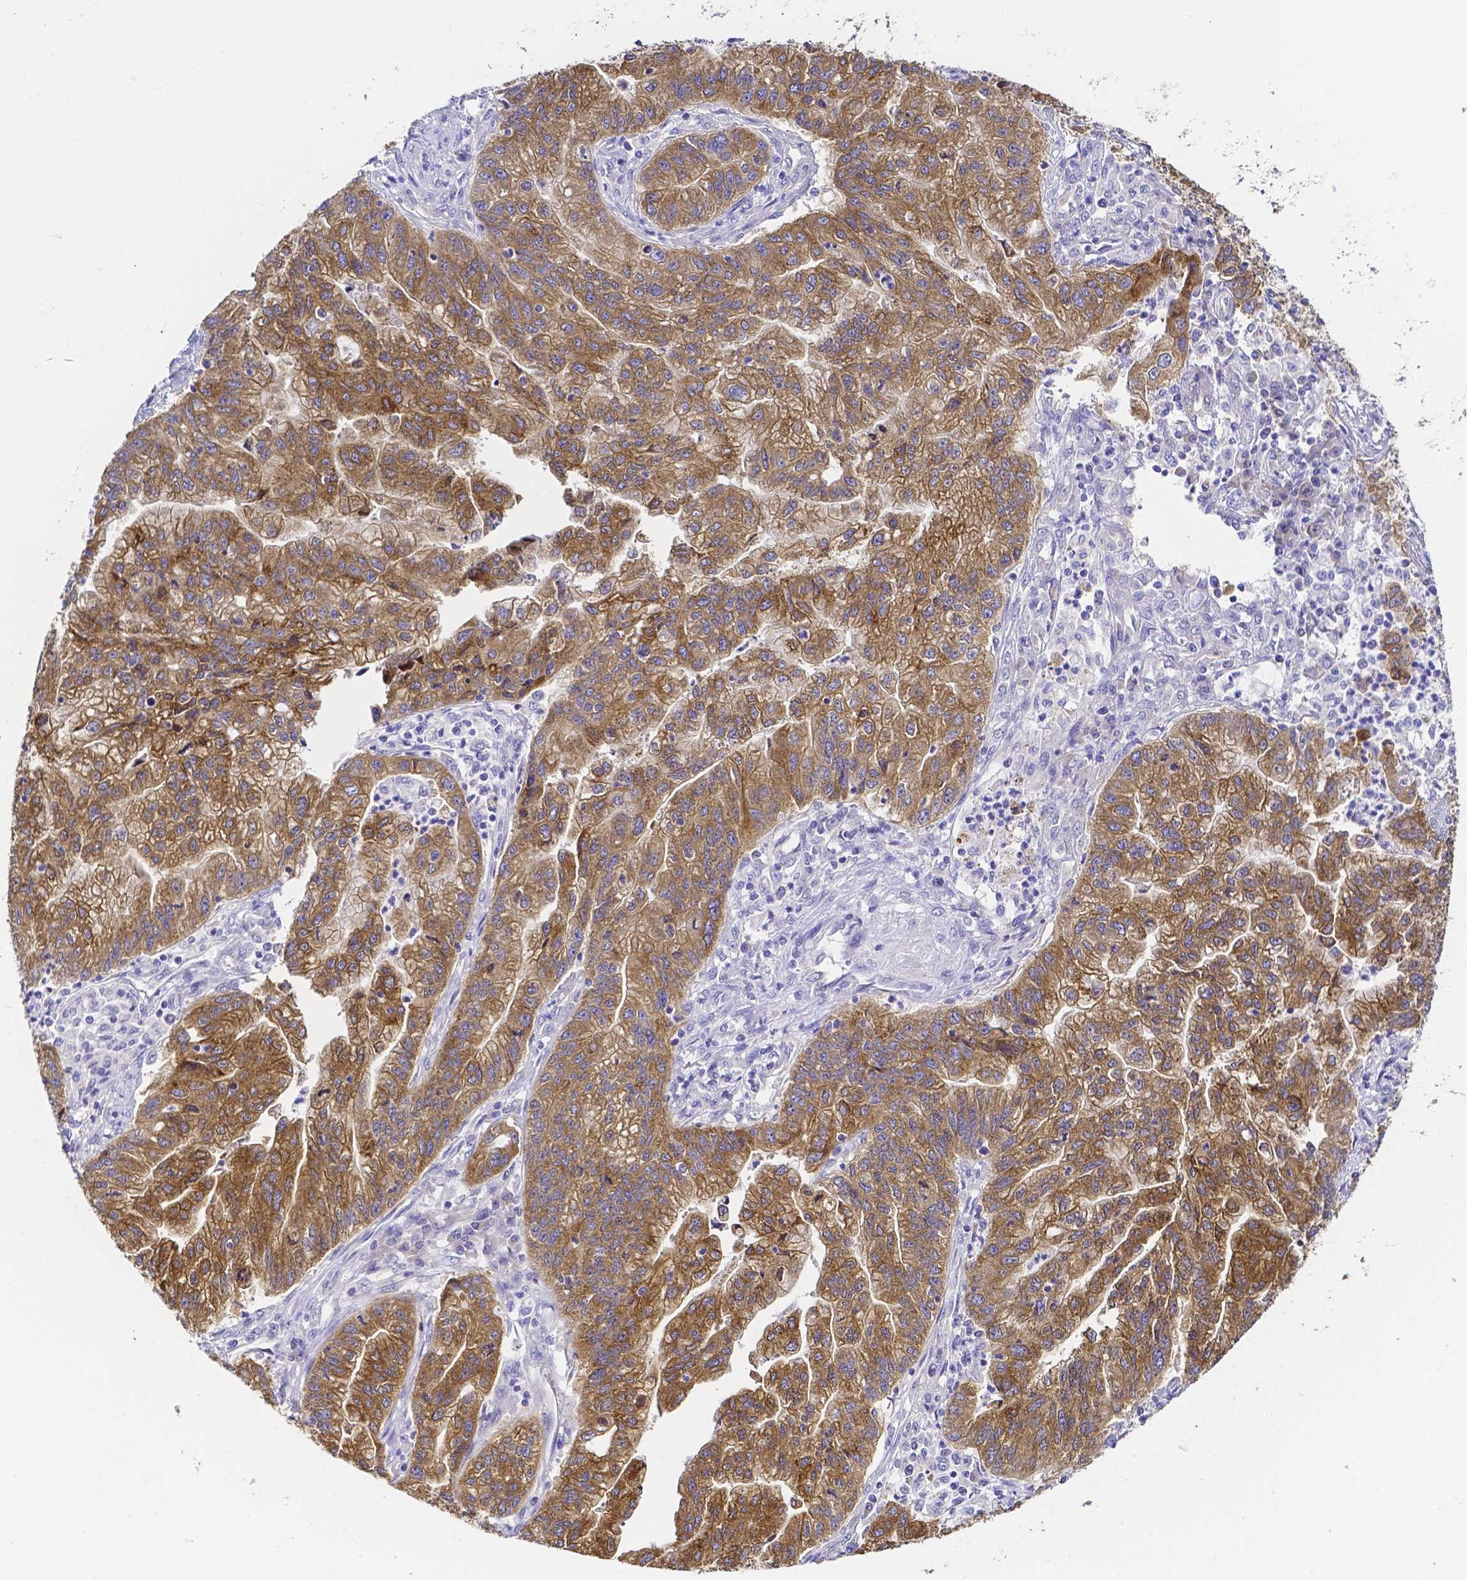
{"staining": {"intensity": "moderate", "quantity": ">75%", "location": "cytoplasmic/membranous"}, "tissue": "stomach cancer", "cell_type": "Tumor cells", "image_type": "cancer", "snomed": [{"axis": "morphology", "description": "Adenocarcinoma, NOS"}, {"axis": "topography", "description": "Stomach"}], "caption": "Human stomach cancer stained for a protein (brown) exhibits moderate cytoplasmic/membranous positive positivity in about >75% of tumor cells.", "gene": "PKP3", "patient": {"sex": "male", "age": 83}}